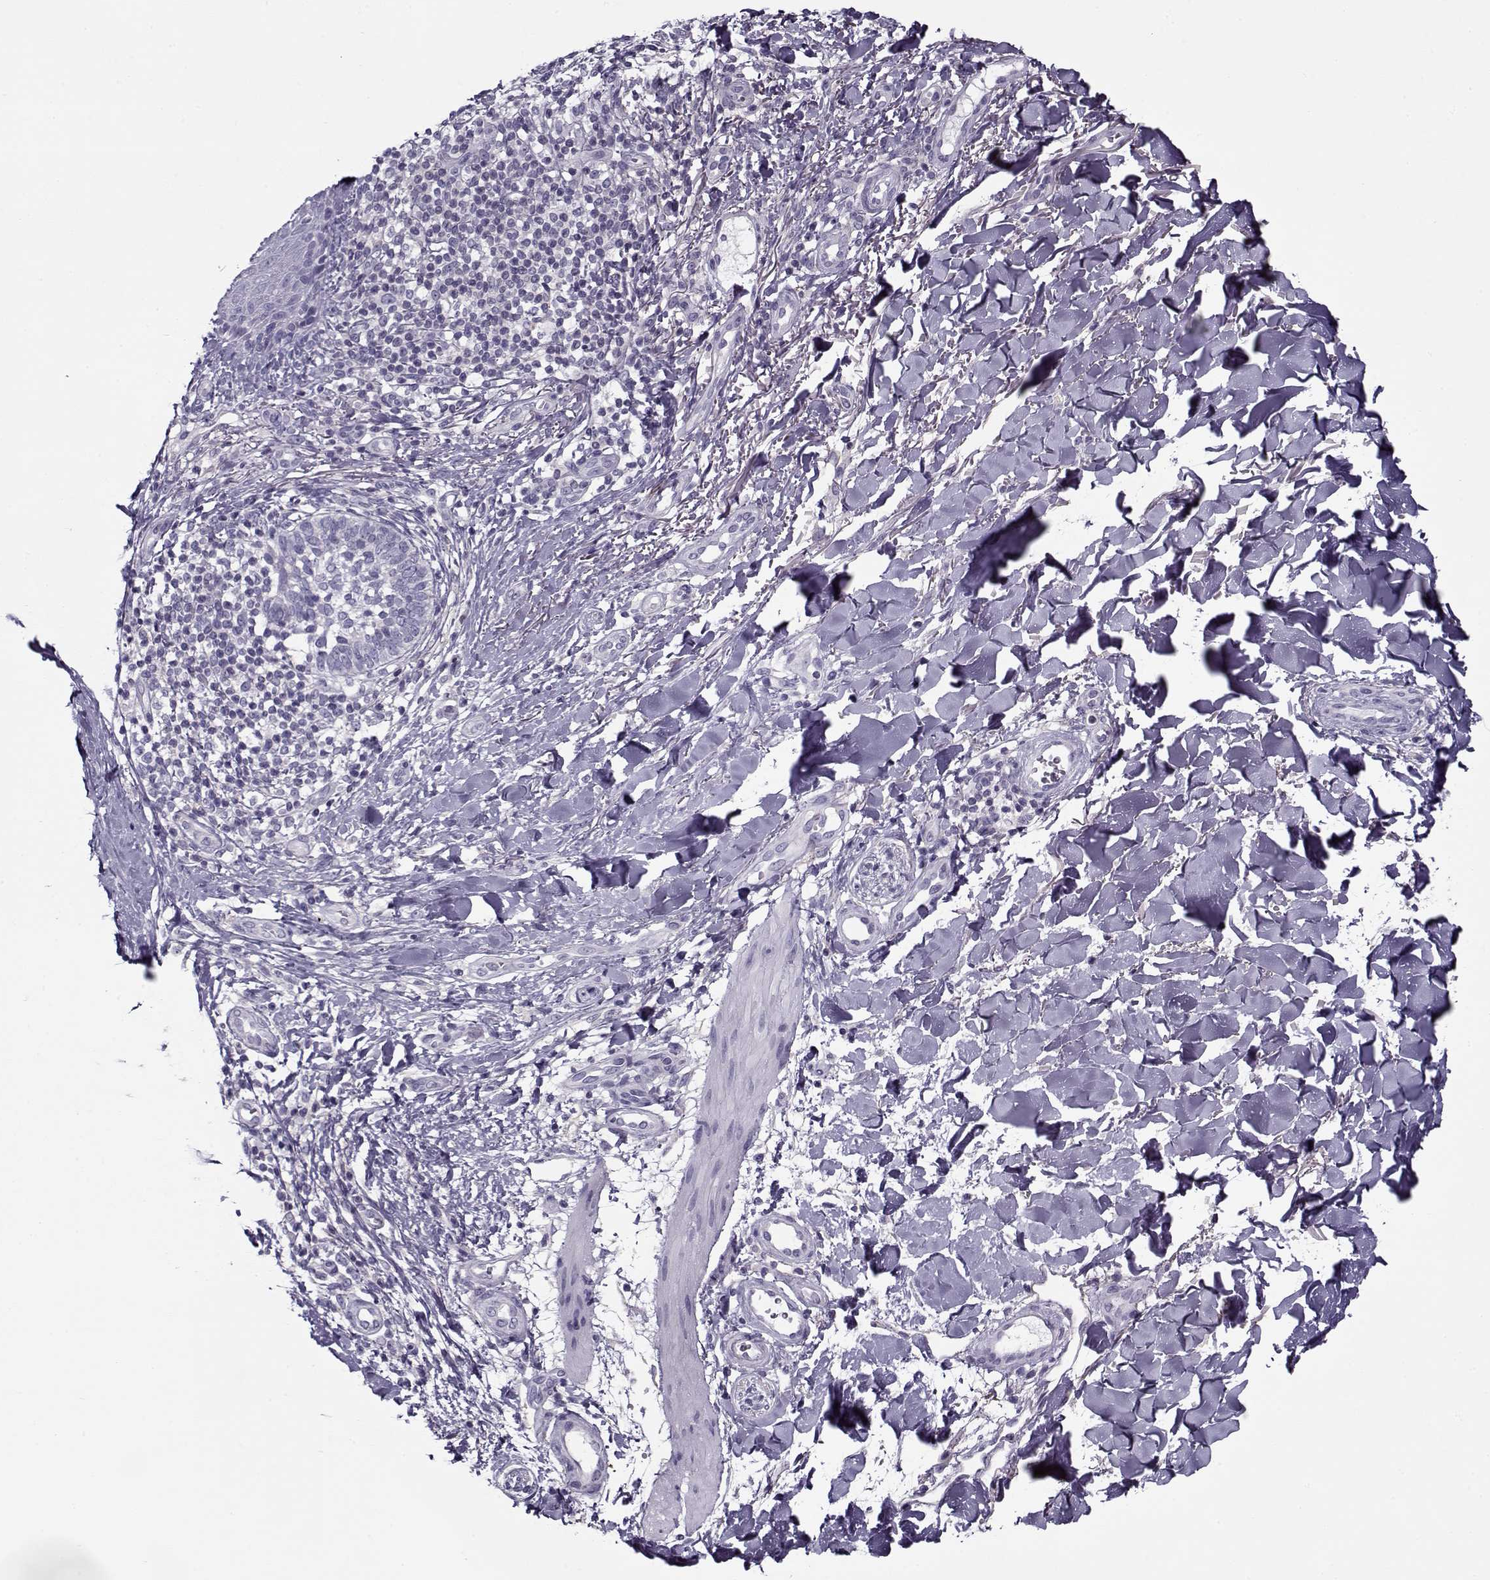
{"staining": {"intensity": "negative", "quantity": "none", "location": "none"}, "tissue": "skin cancer", "cell_type": "Tumor cells", "image_type": "cancer", "snomed": [{"axis": "morphology", "description": "Normal tissue, NOS"}, {"axis": "morphology", "description": "Basal cell carcinoma"}, {"axis": "topography", "description": "Skin"}], "caption": "The micrograph shows no staining of tumor cells in skin basal cell carcinoma. Nuclei are stained in blue.", "gene": "PP2D1", "patient": {"sex": "male", "age": 46}}